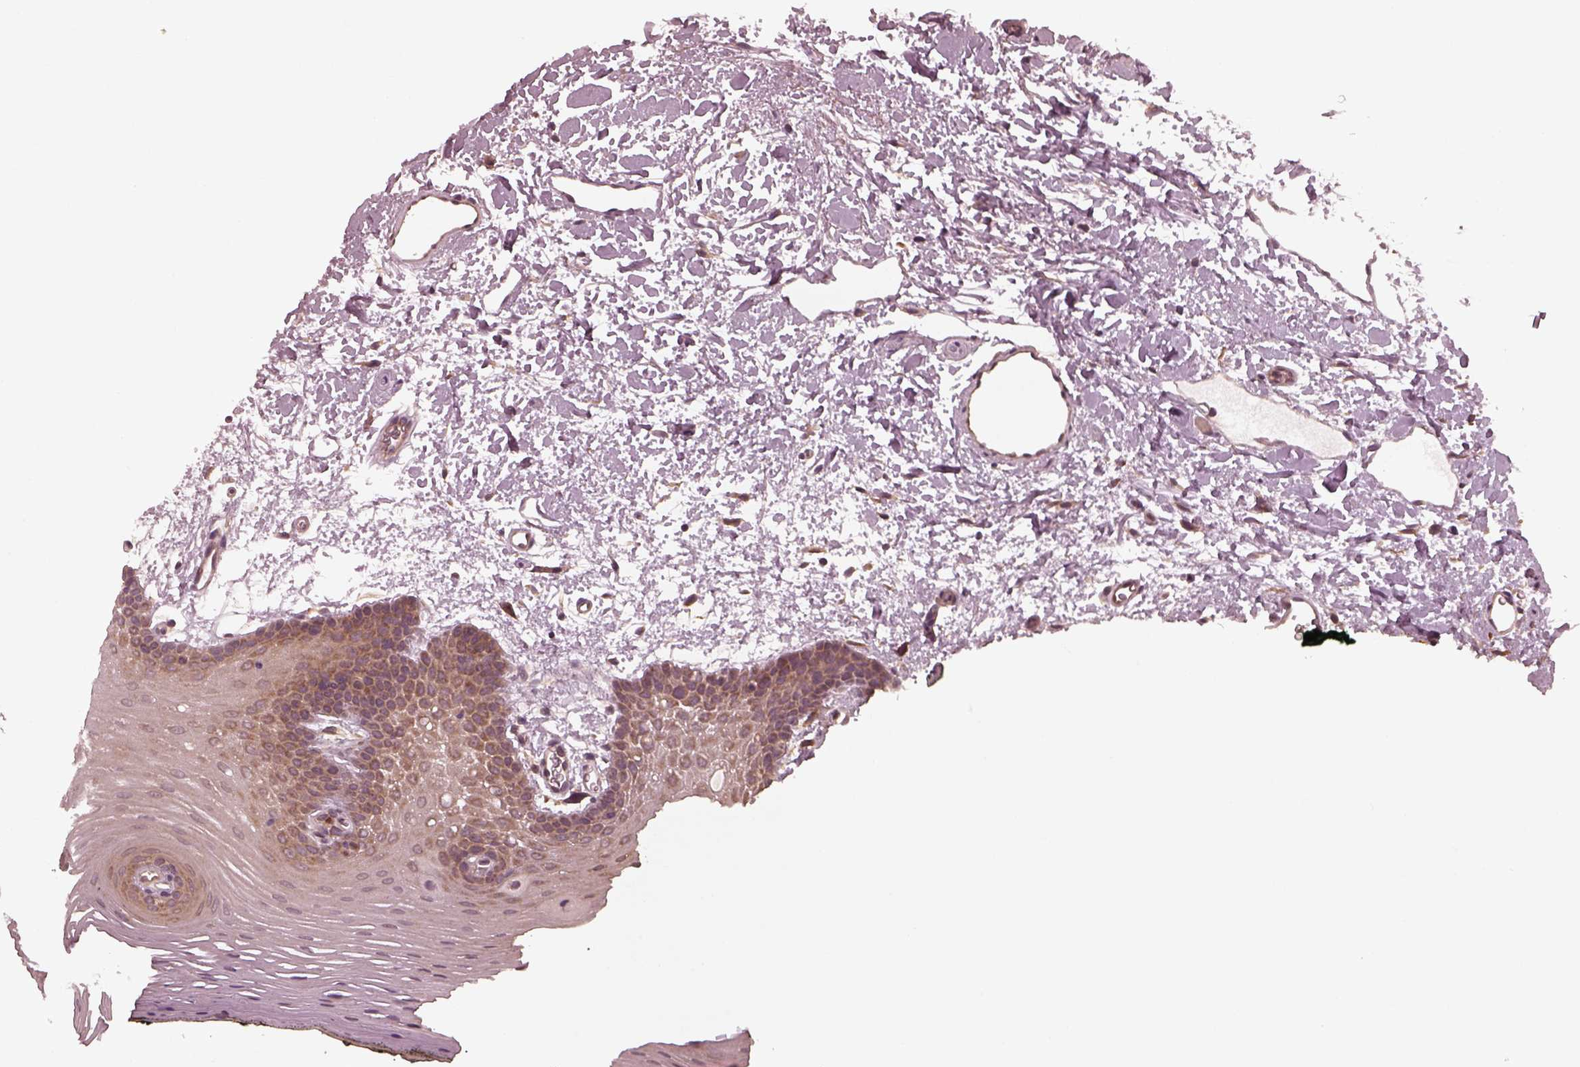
{"staining": {"intensity": "moderate", "quantity": "<25%", "location": "cytoplasmic/membranous"}, "tissue": "oral mucosa", "cell_type": "Squamous epithelial cells", "image_type": "normal", "snomed": [{"axis": "morphology", "description": "Normal tissue, NOS"}, {"axis": "topography", "description": "Oral tissue"}, {"axis": "topography", "description": "Head-Neck"}], "caption": "Unremarkable oral mucosa was stained to show a protein in brown. There is low levels of moderate cytoplasmic/membranous positivity in approximately <25% of squamous epithelial cells.", "gene": "FAF2", "patient": {"sex": "male", "age": 65}}